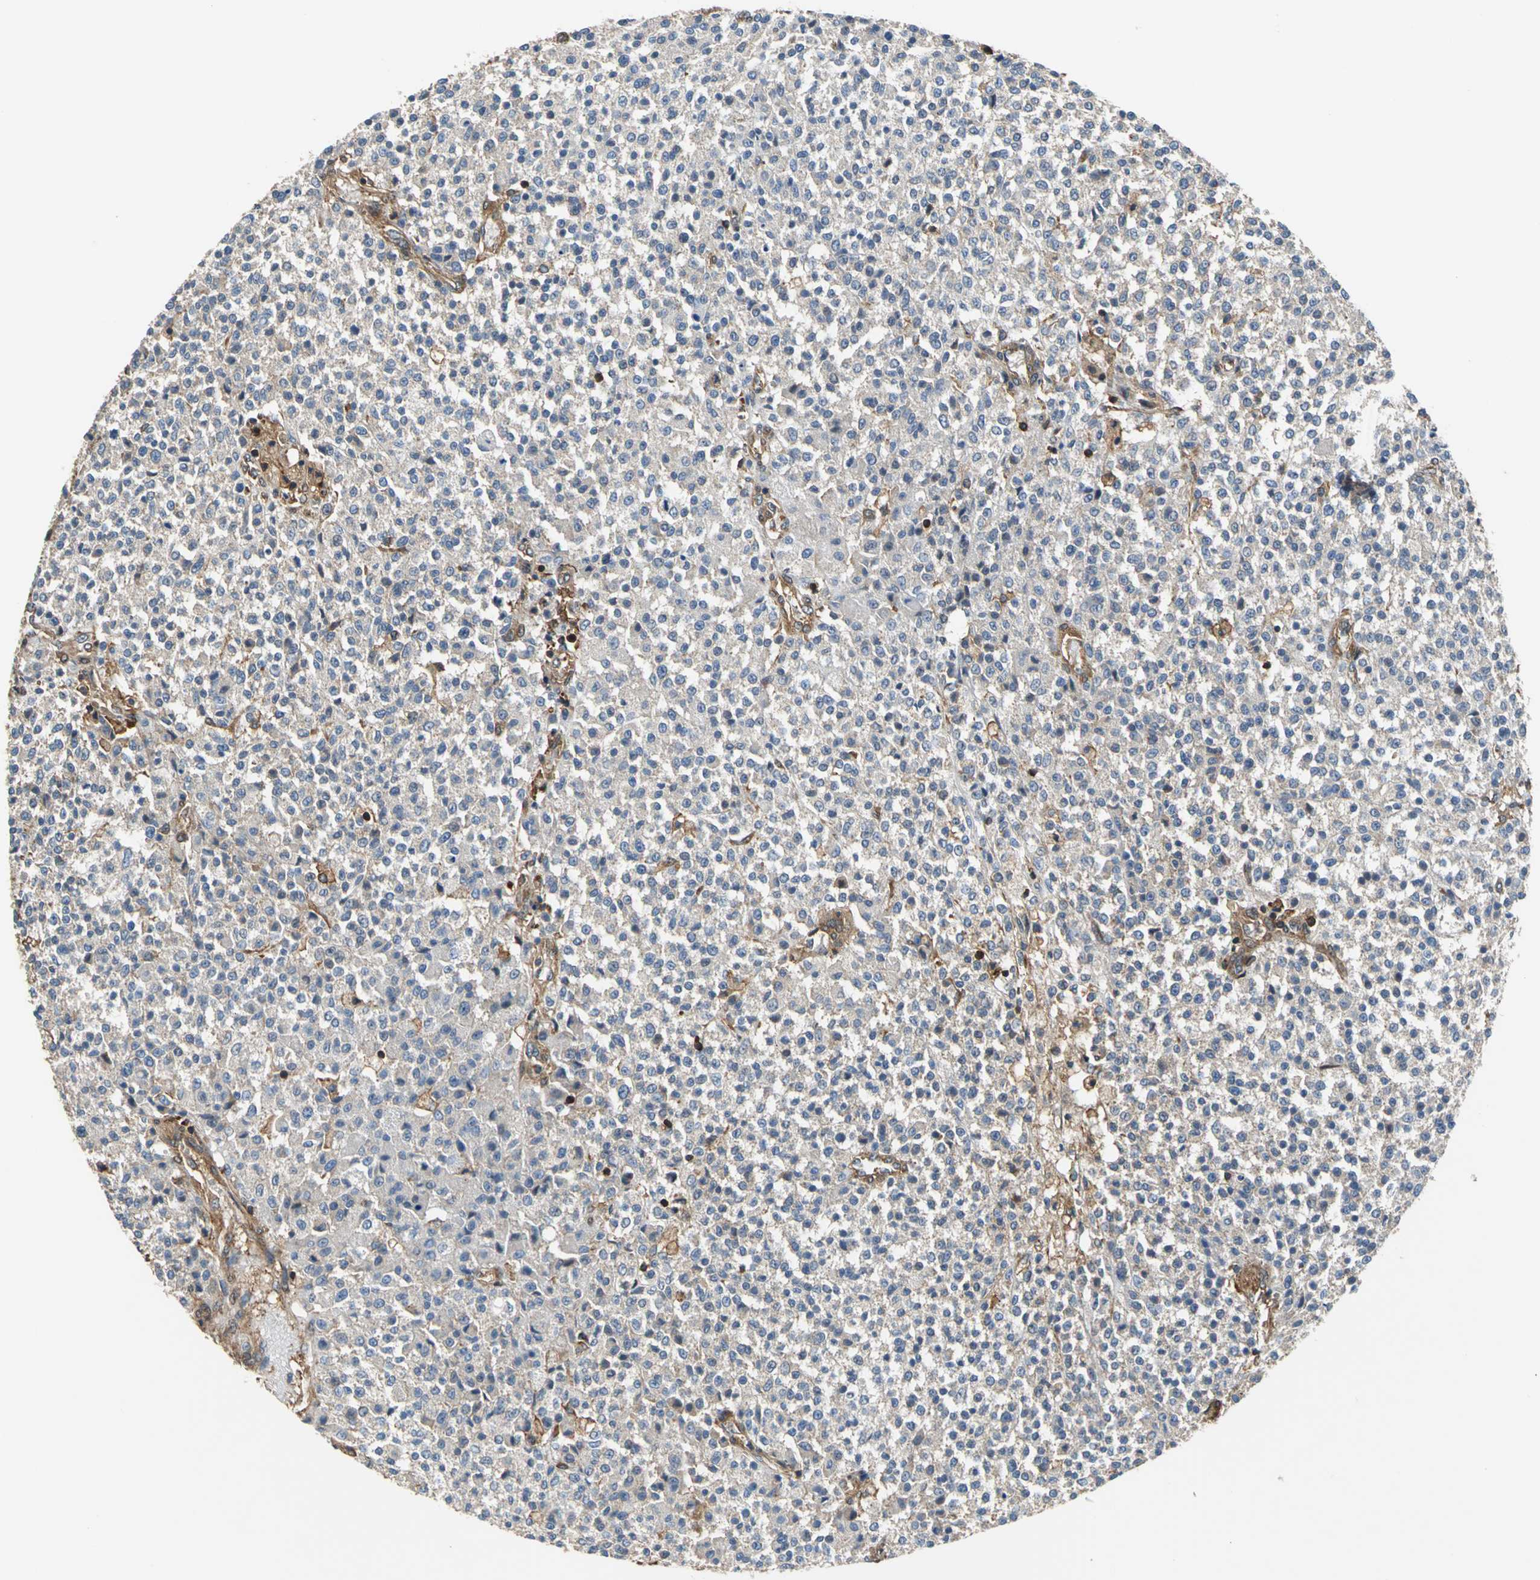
{"staining": {"intensity": "weak", "quantity": "25%-75%", "location": "cytoplasmic/membranous"}, "tissue": "testis cancer", "cell_type": "Tumor cells", "image_type": "cancer", "snomed": [{"axis": "morphology", "description": "Seminoma, NOS"}, {"axis": "topography", "description": "Testis"}], "caption": "DAB immunohistochemical staining of testis cancer demonstrates weak cytoplasmic/membranous protein positivity in about 25%-75% of tumor cells.", "gene": "PARVA", "patient": {"sex": "male", "age": 59}}